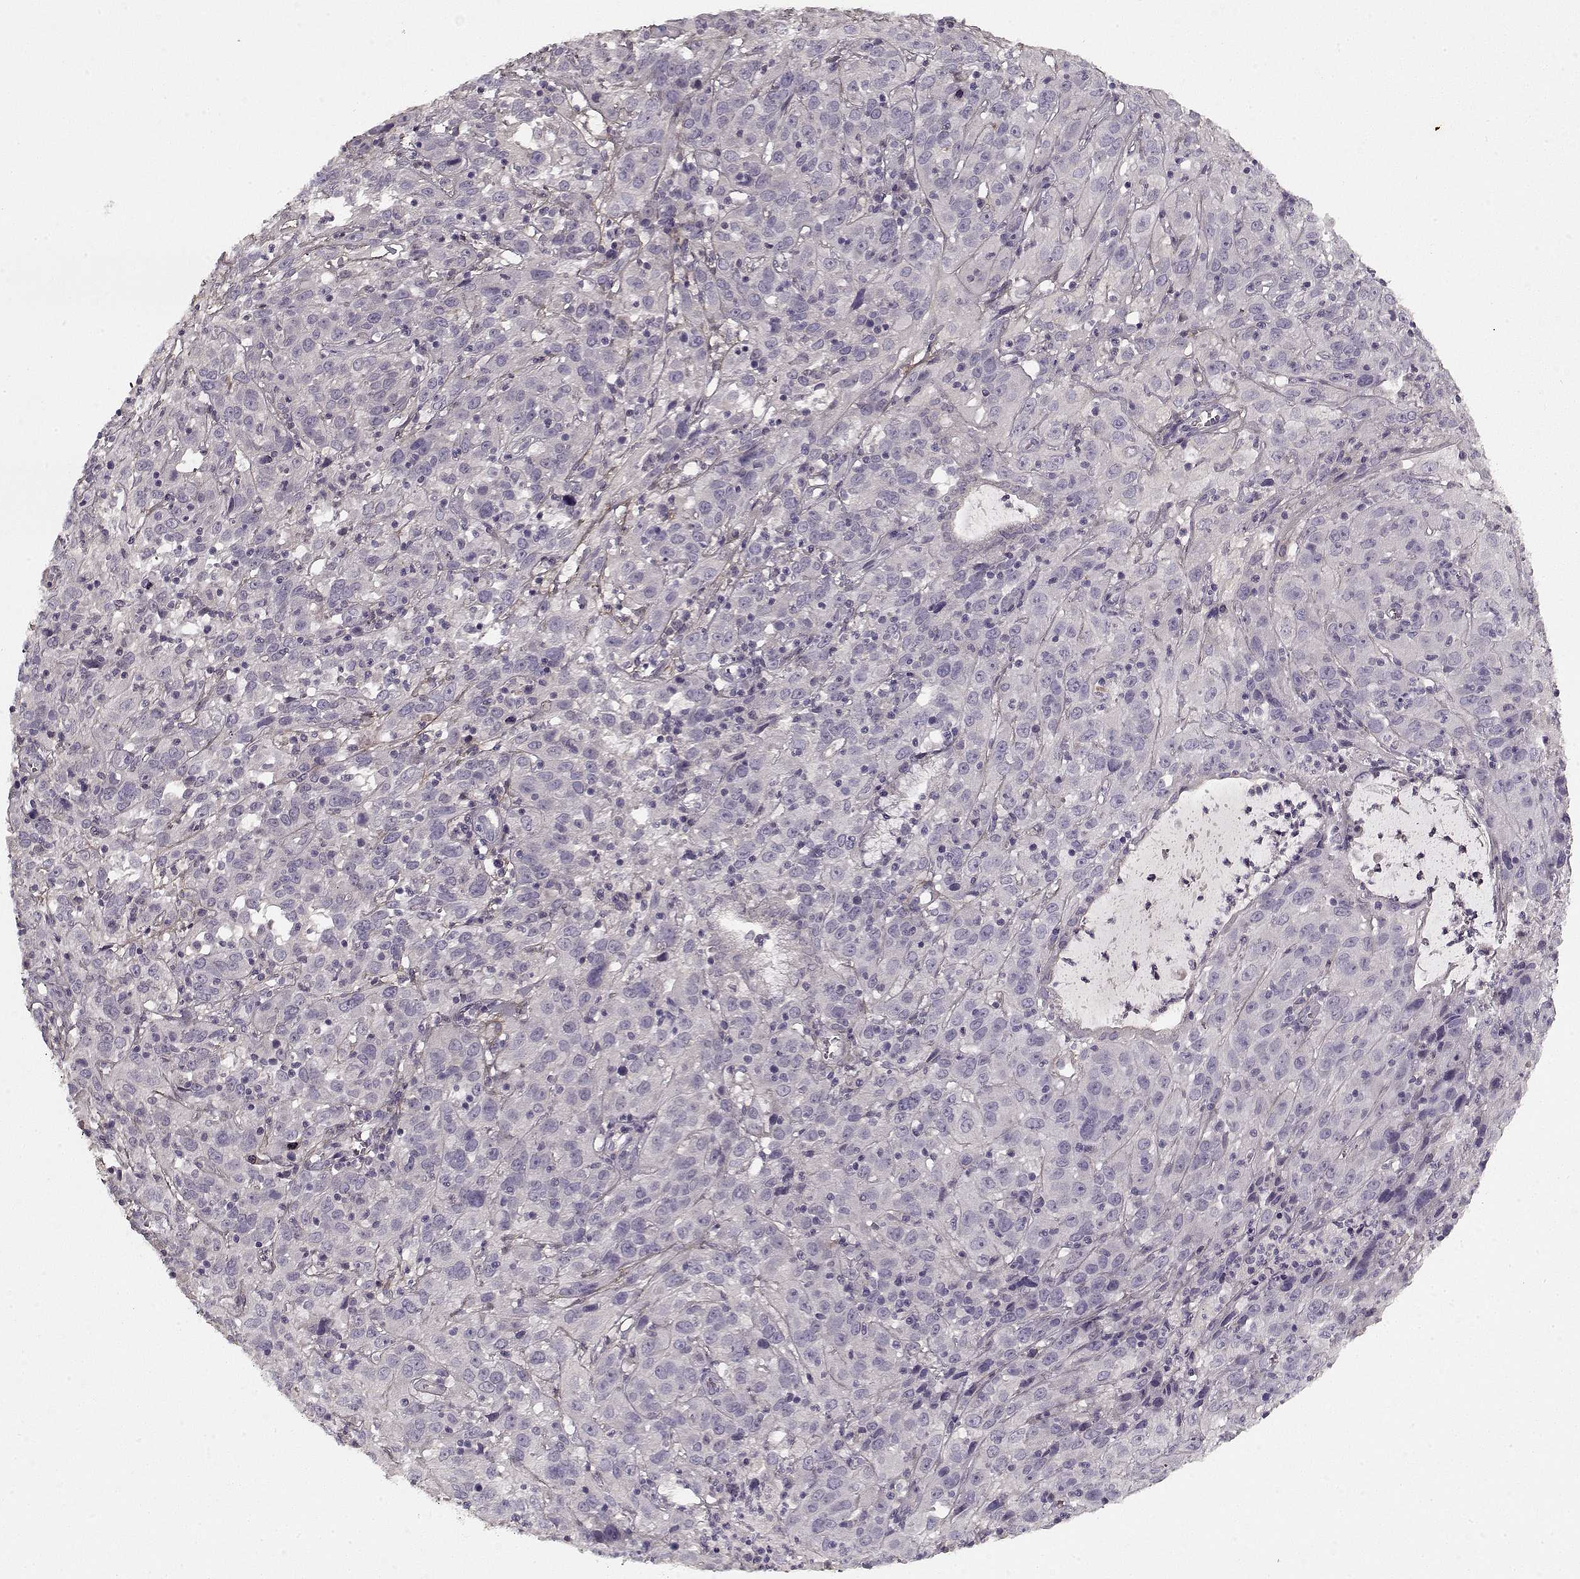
{"staining": {"intensity": "negative", "quantity": "none", "location": "none"}, "tissue": "cervical cancer", "cell_type": "Tumor cells", "image_type": "cancer", "snomed": [{"axis": "morphology", "description": "Squamous cell carcinoma, NOS"}, {"axis": "topography", "description": "Cervix"}], "caption": "The photomicrograph exhibits no significant positivity in tumor cells of cervical squamous cell carcinoma. Brightfield microscopy of immunohistochemistry stained with DAB (brown) and hematoxylin (blue), captured at high magnification.", "gene": "LUM", "patient": {"sex": "female", "age": 32}}